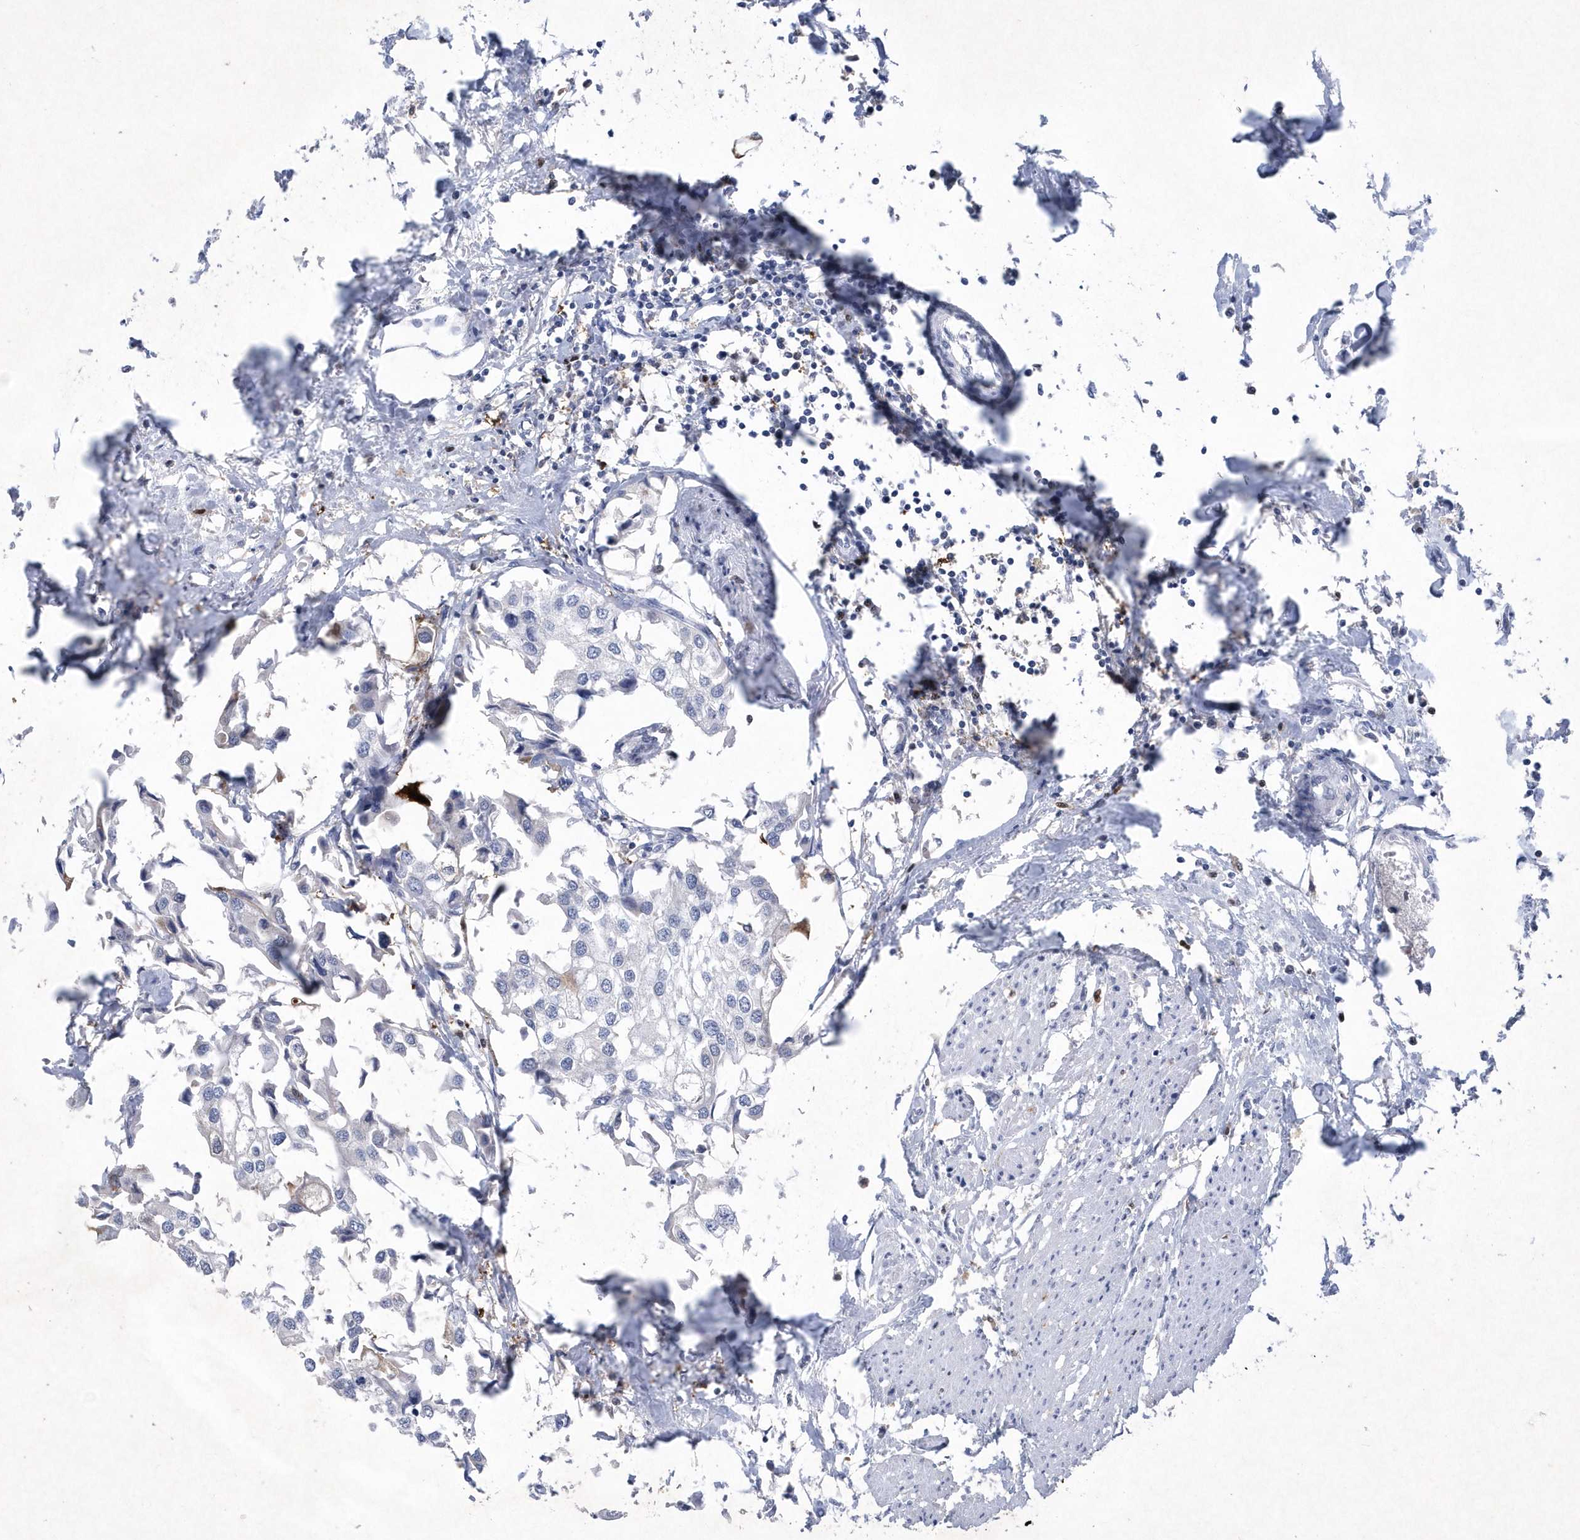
{"staining": {"intensity": "negative", "quantity": "none", "location": "none"}, "tissue": "urothelial cancer", "cell_type": "Tumor cells", "image_type": "cancer", "snomed": [{"axis": "morphology", "description": "Urothelial carcinoma, High grade"}, {"axis": "topography", "description": "Urinary bladder"}], "caption": "Micrograph shows no significant protein expression in tumor cells of urothelial cancer.", "gene": "BHLHA15", "patient": {"sex": "male", "age": 64}}